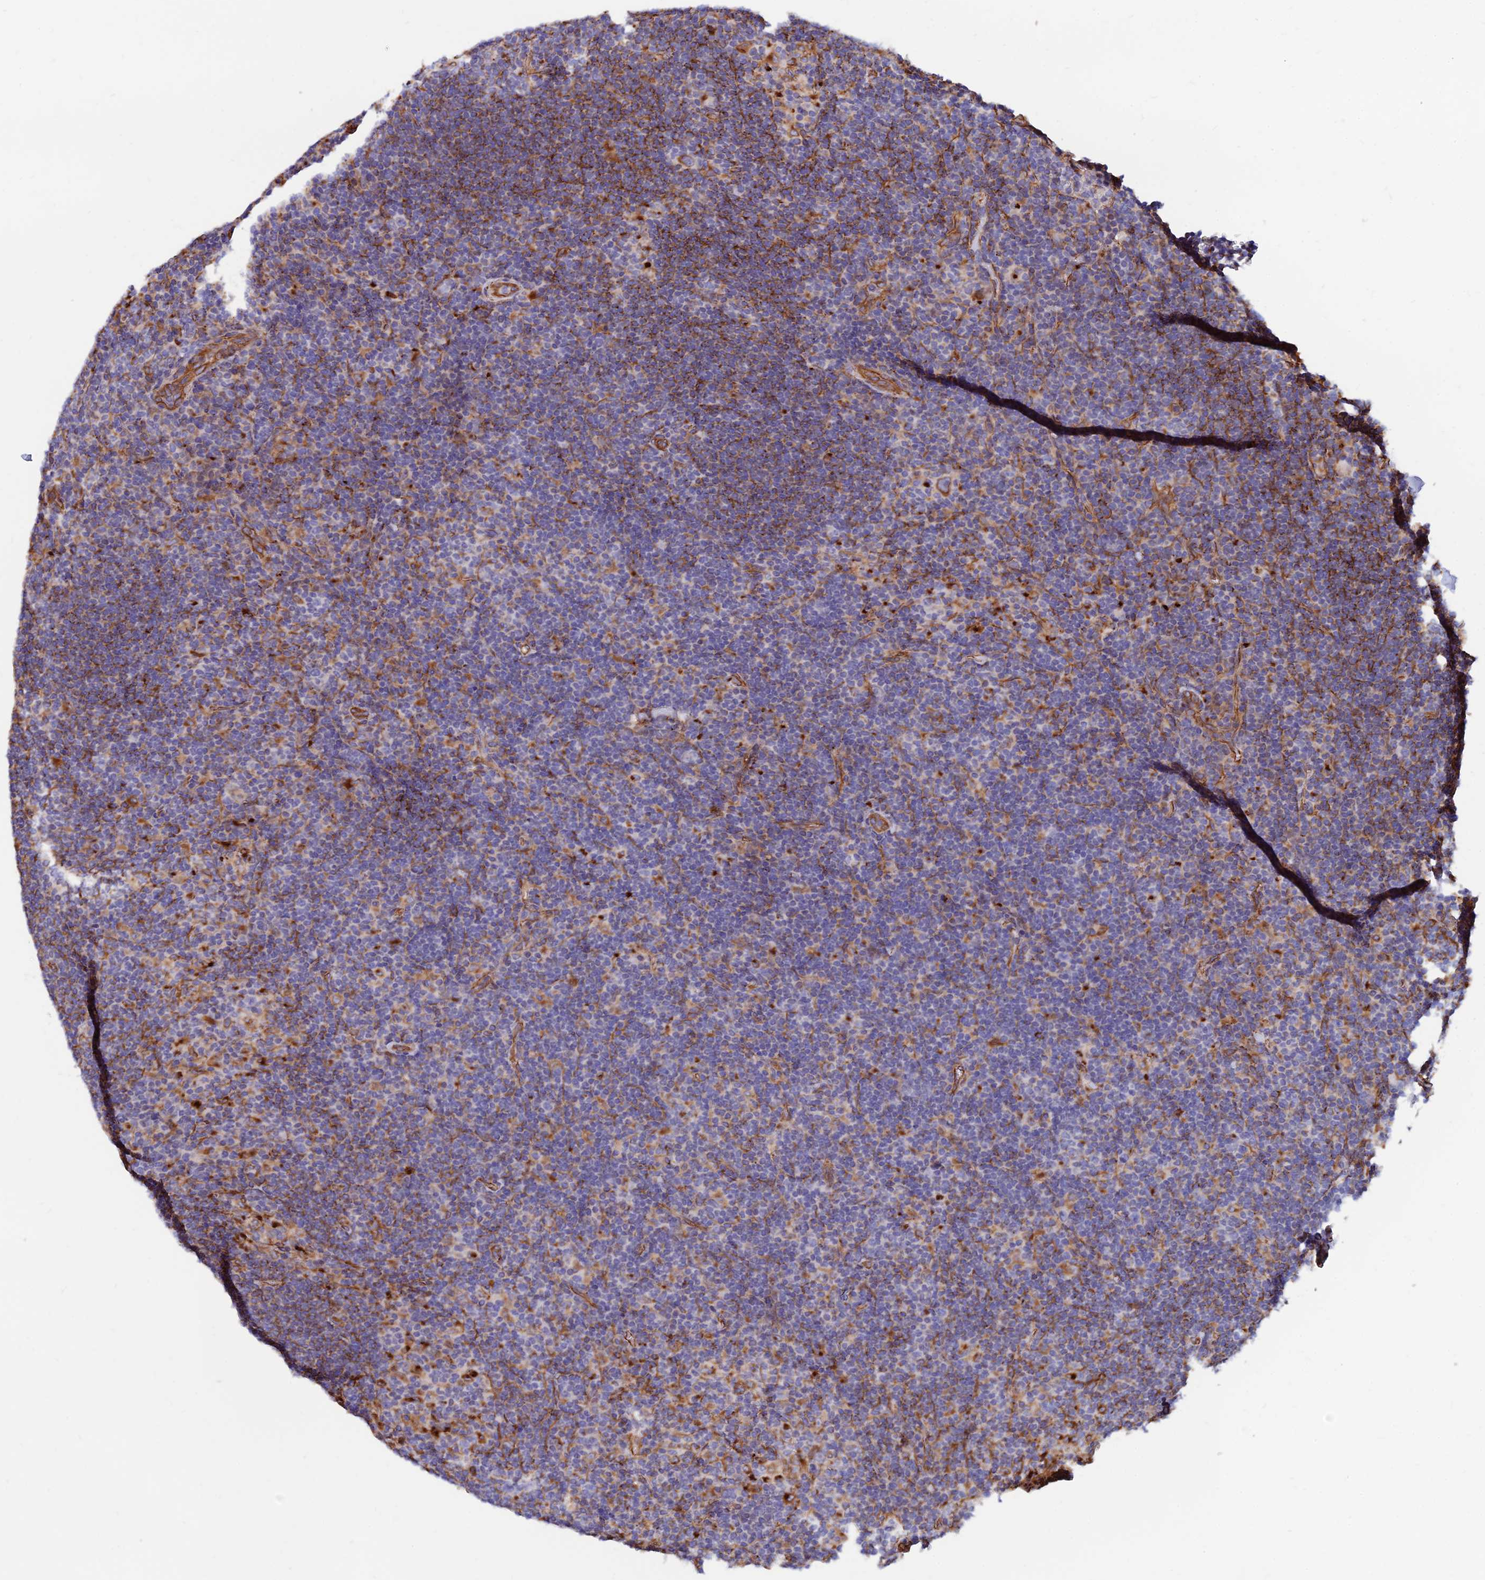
{"staining": {"intensity": "moderate", "quantity": ">75%", "location": "cytoplasmic/membranous"}, "tissue": "lymphoma", "cell_type": "Tumor cells", "image_type": "cancer", "snomed": [{"axis": "morphology", "description": "Hodgkin's disease, NOS"}, {"axis": "topography", "description": "Lymph node"}], "caption": "Moderate cytoplasmic/membranous staining is present in about >75% of tumor cells in lymphoma. Ihc stains the protein of interest in brown and the nuclei are stained blue.", "gene": "CDK18", "patient": {"sex": "female", "age": 57}}